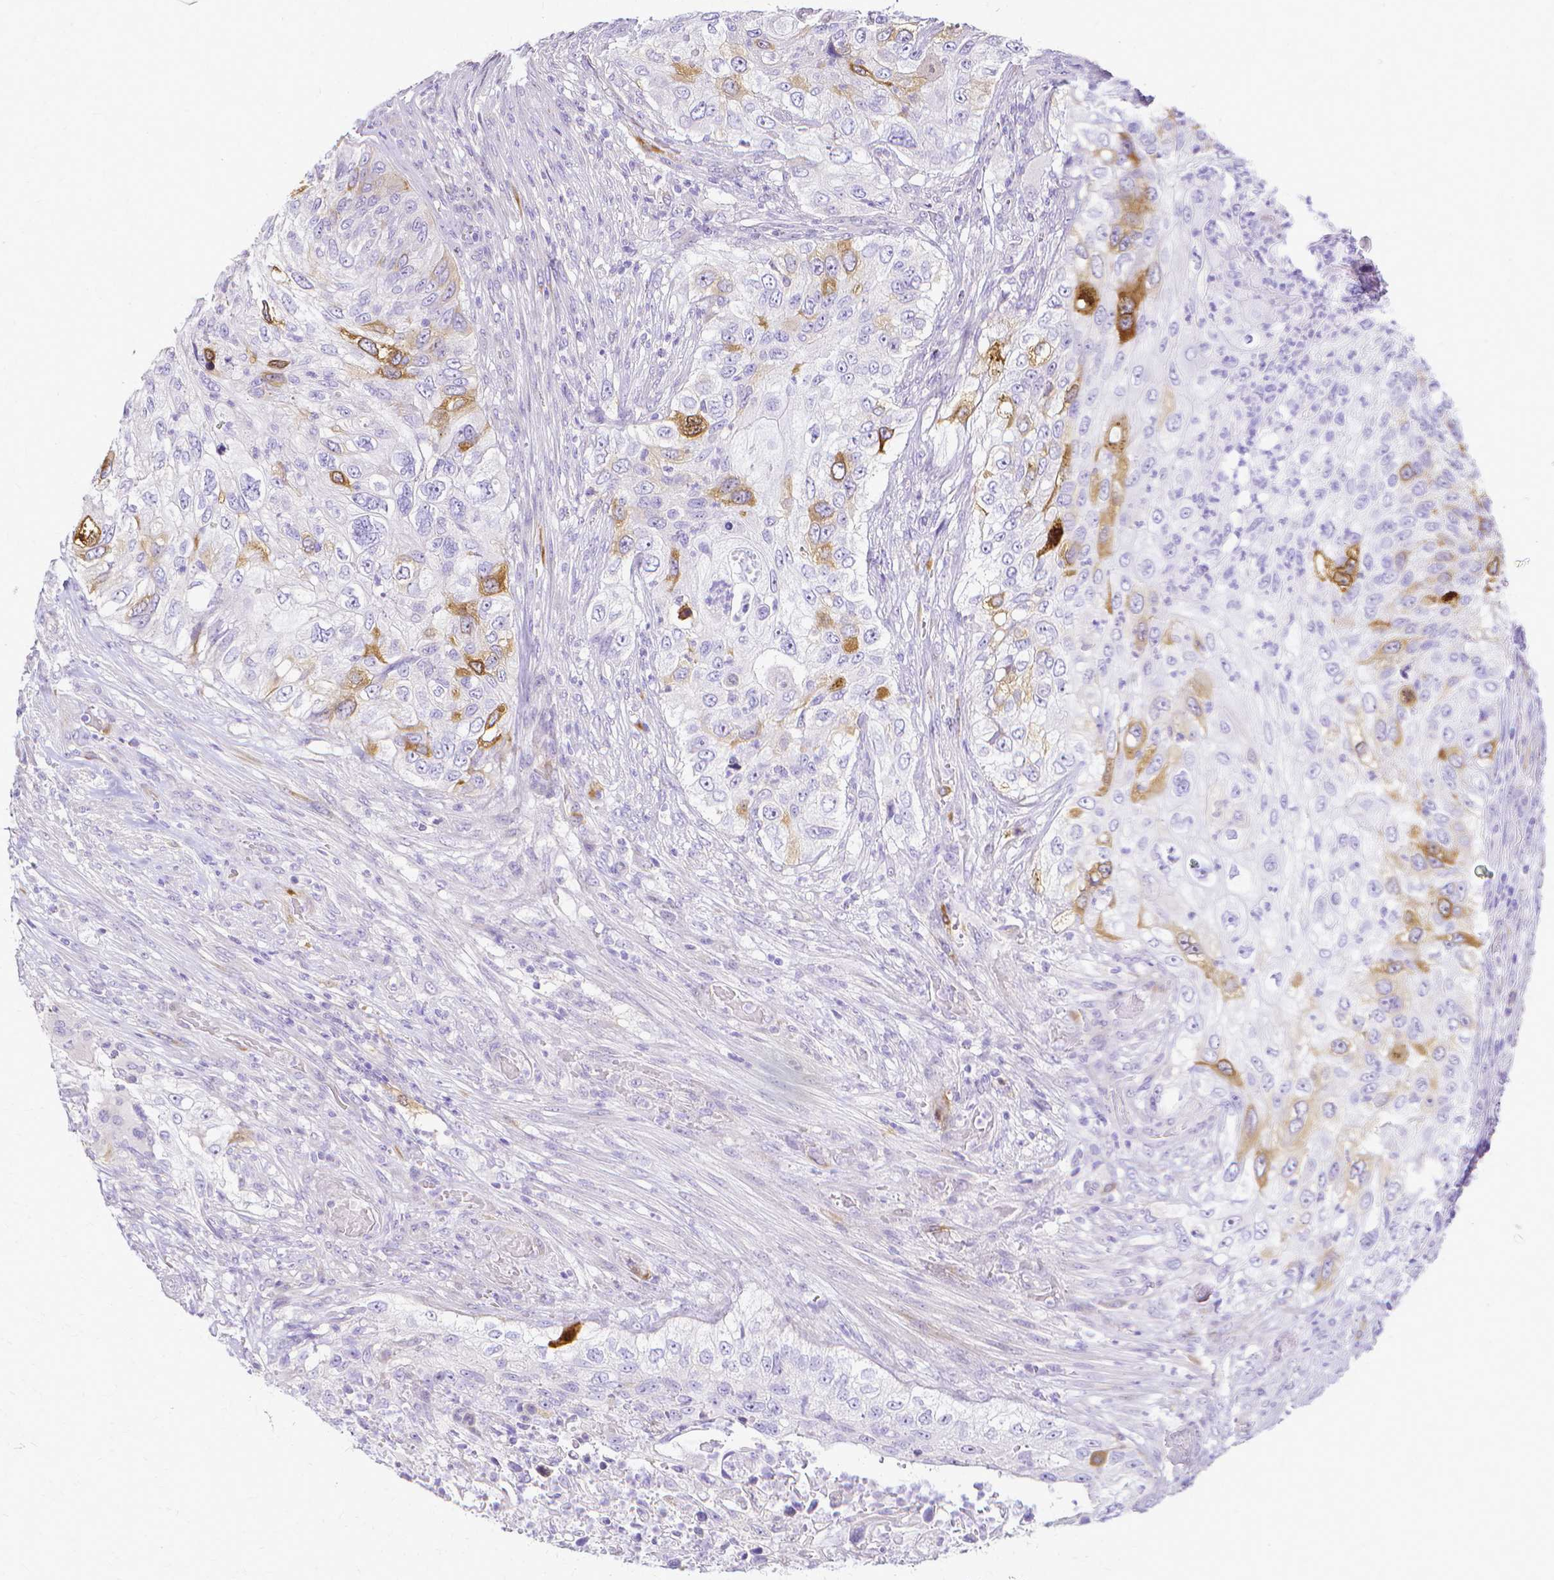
{"staining": {"intensity": "moderate", "quantity": "<25%", "location": "cytoplasmic/membranous"}, "tissue": "urothelial cancer", "cell_type": "Tumor cells", "image_type": "cancer", "snomed": [{"axis": "morphology", "description": "Urothelial carcinoma, High grade"}, {"axis": "topography", "description": "Urinary bladder"}], "caption": "An IHC image of neoplastic tissue is shown. Protein staining in brown highlights moderate cytoplasmic/membranous positivity in urothelial cancer within tumor cells. (DAB IHC with brightfield microscopy, high magnification).", "gene": "CCNB1", "patient": {"sex": "female", "age": 60}}